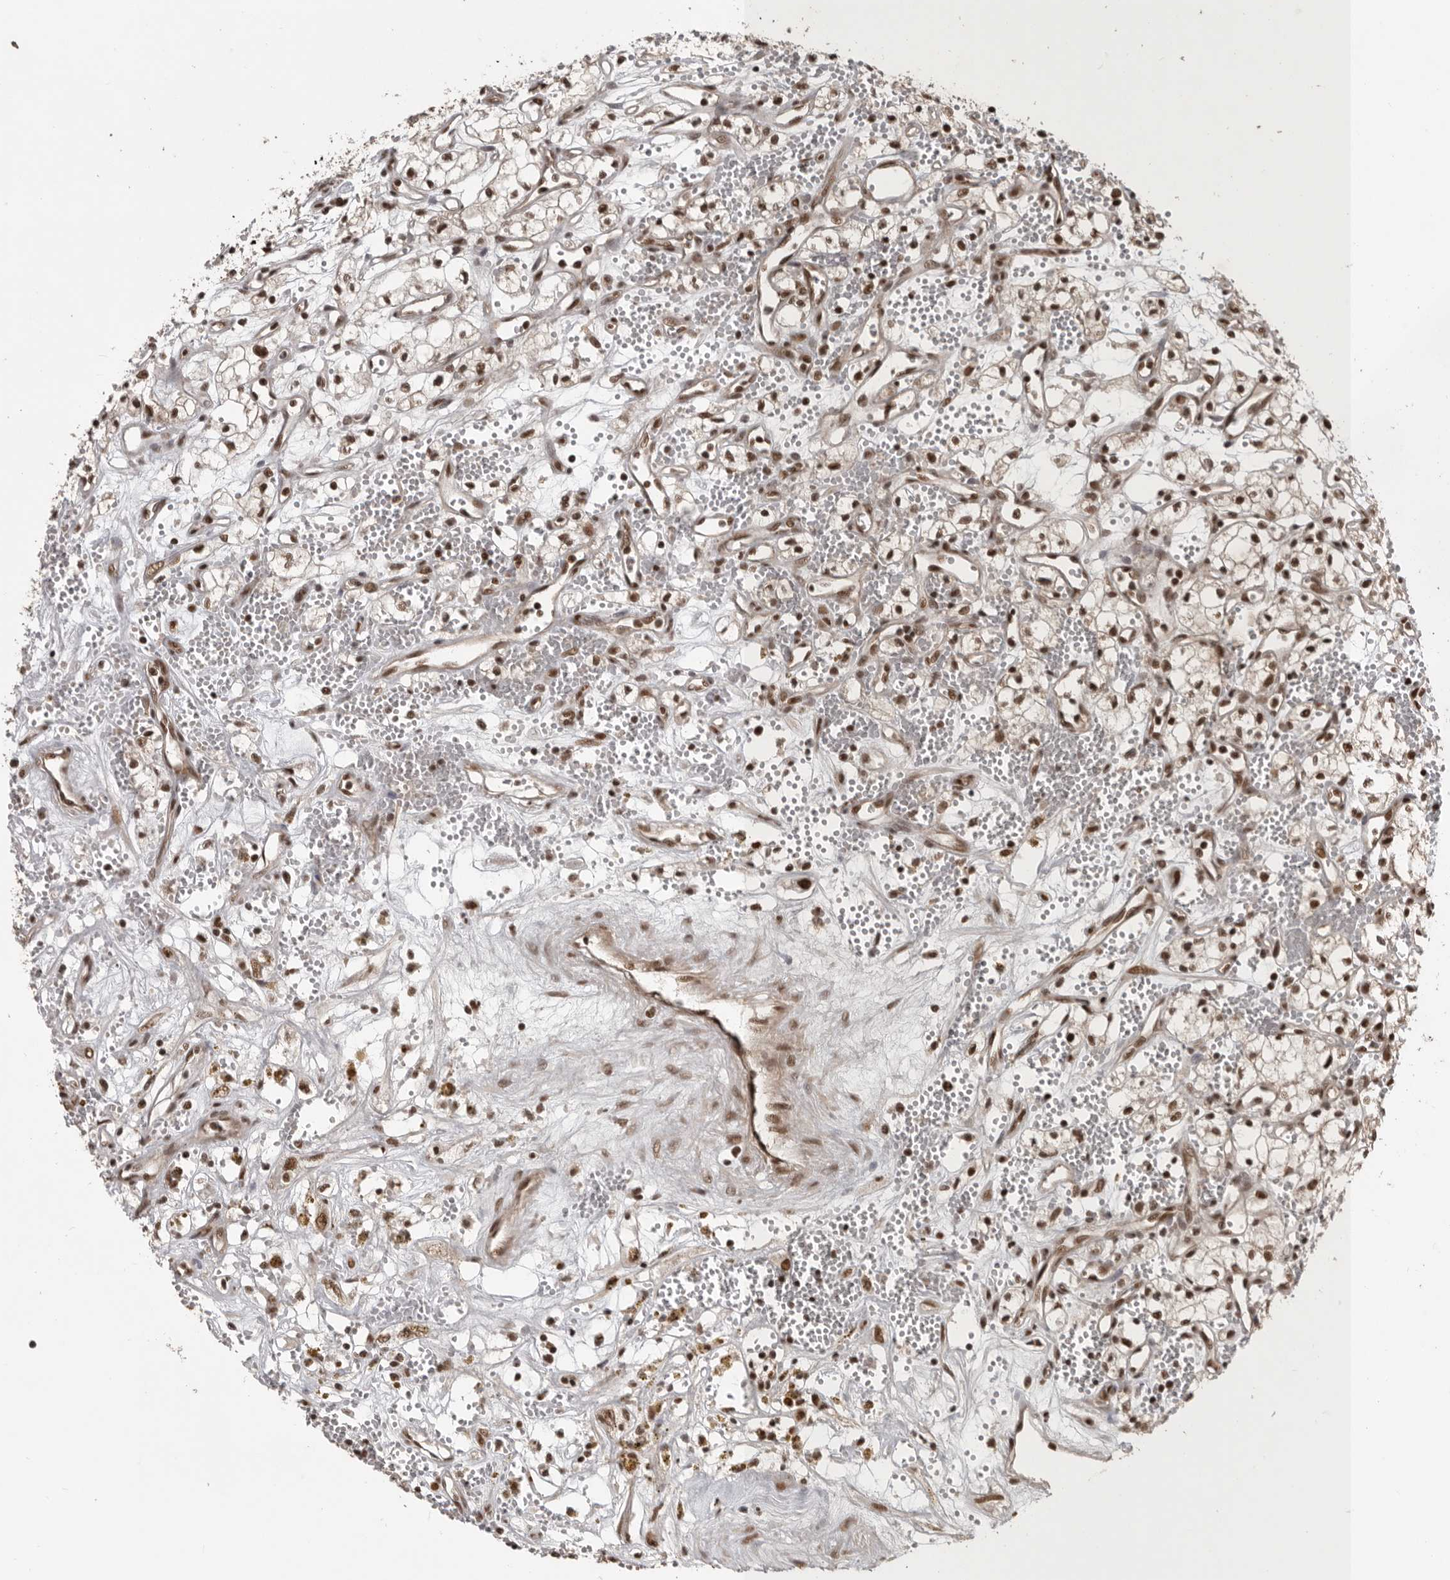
{"staining": {"intensity": "strong", "quantity": ">75%", "location": "nuclear"}, "tissue": "renal cancer", "cell_type": "Tumor cells", "image_type": "cancer", "snomed": [{"axis": "morphology", "description": "Adenocarcinoma, NOS"}, {"axis": "topography", "description": "Kidney"}], "caption": "This is a histology image of immunohistochemistry (IHC) staining of renal cancer, which shows strong positivity in the nuclear of tumor cells.", "gene": "CBLL1", "patient": {"sex": "male", "age": 59}}